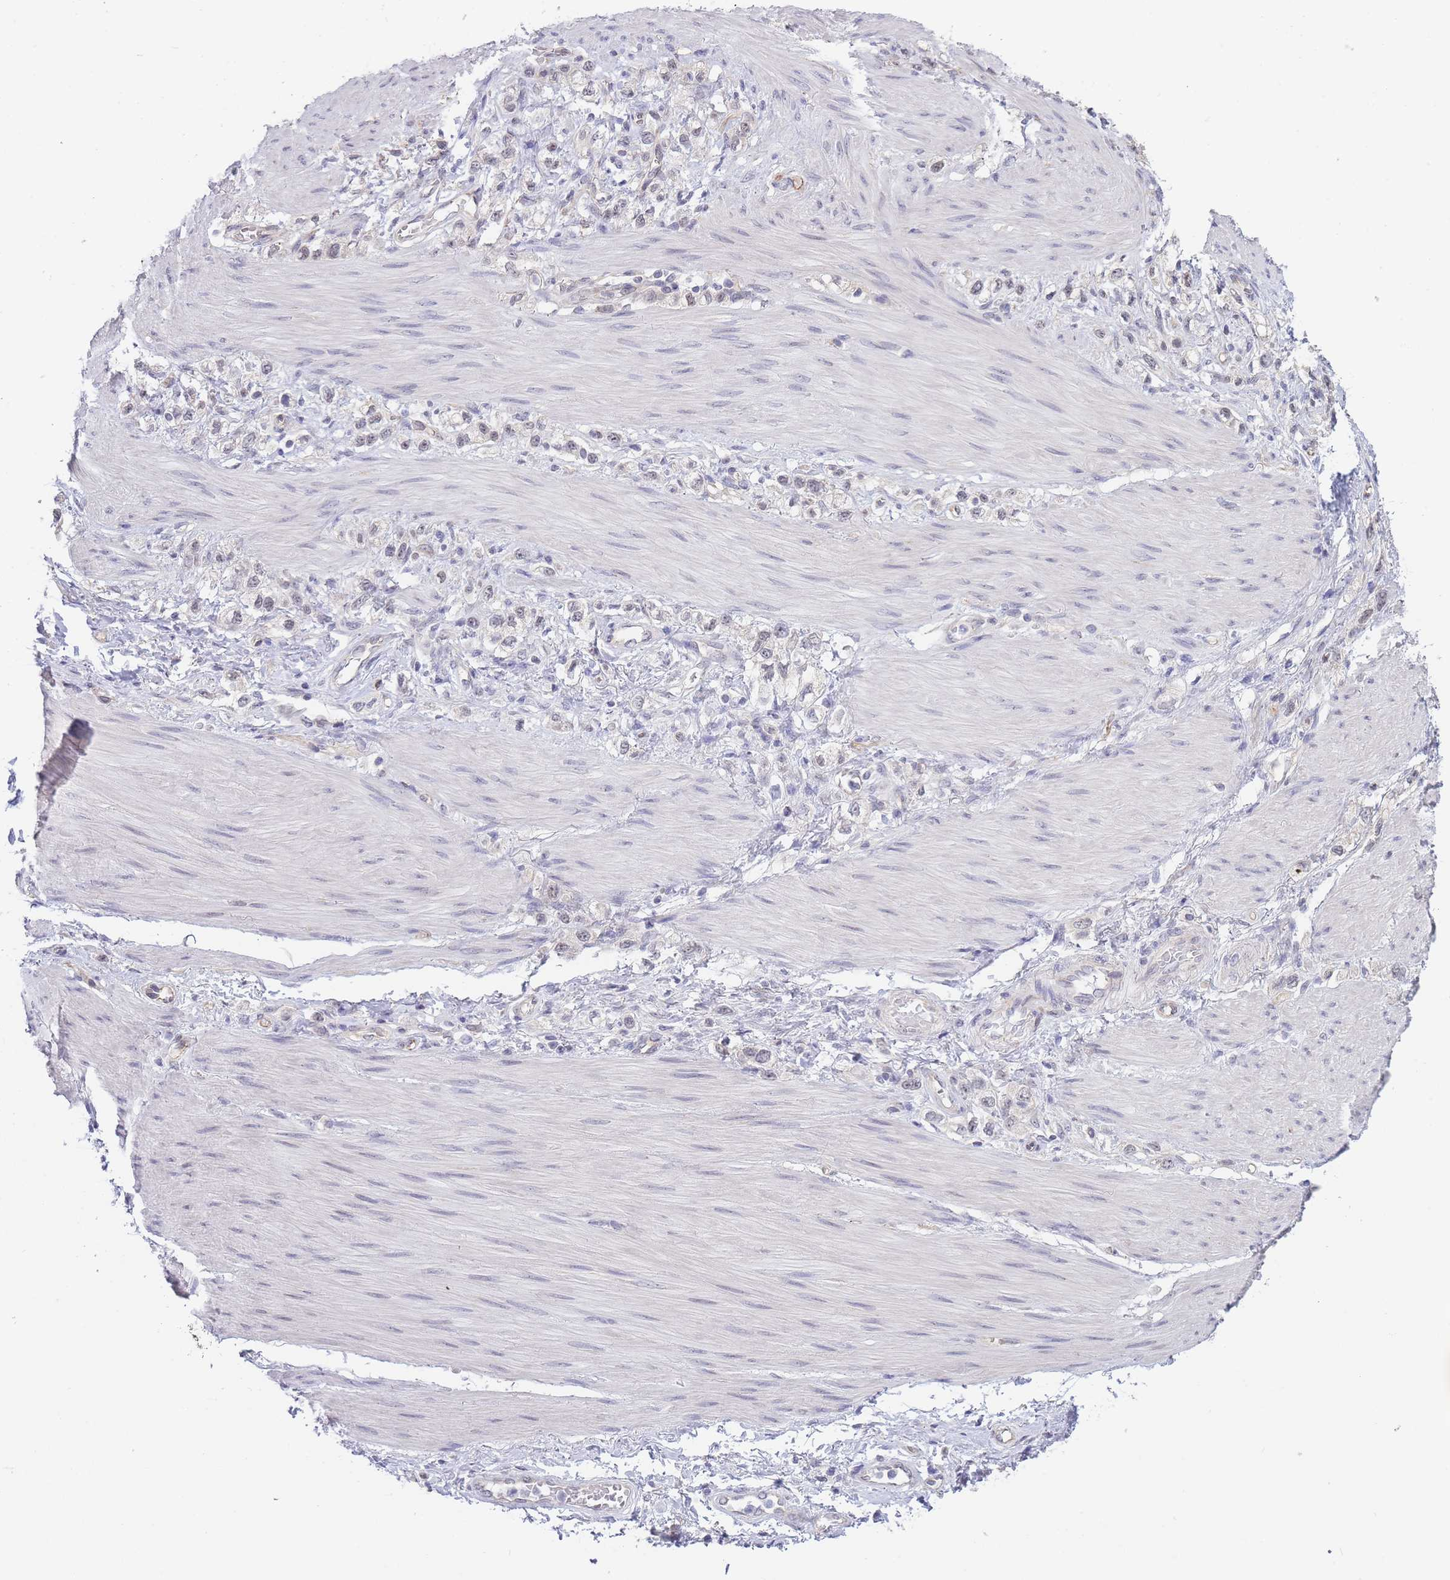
{"staining": {"intensity": "negative", "quantity": "none", "location": "none"}, "tissue": "stomach cancer", "cell_type": "Tumor cells", "image_type": "cancer", "snomed": [{"axis": "morphology", "description": "Adenocarcinoma, NOS"}, {"axis": "topography", "description": "Stomach"}], "caption": "Tumor cells show no significant protein staining in stomach cancer (adenocarcinoma).", "gene": "C19orf25", "patient": {"sex": "female", "age": 65}}